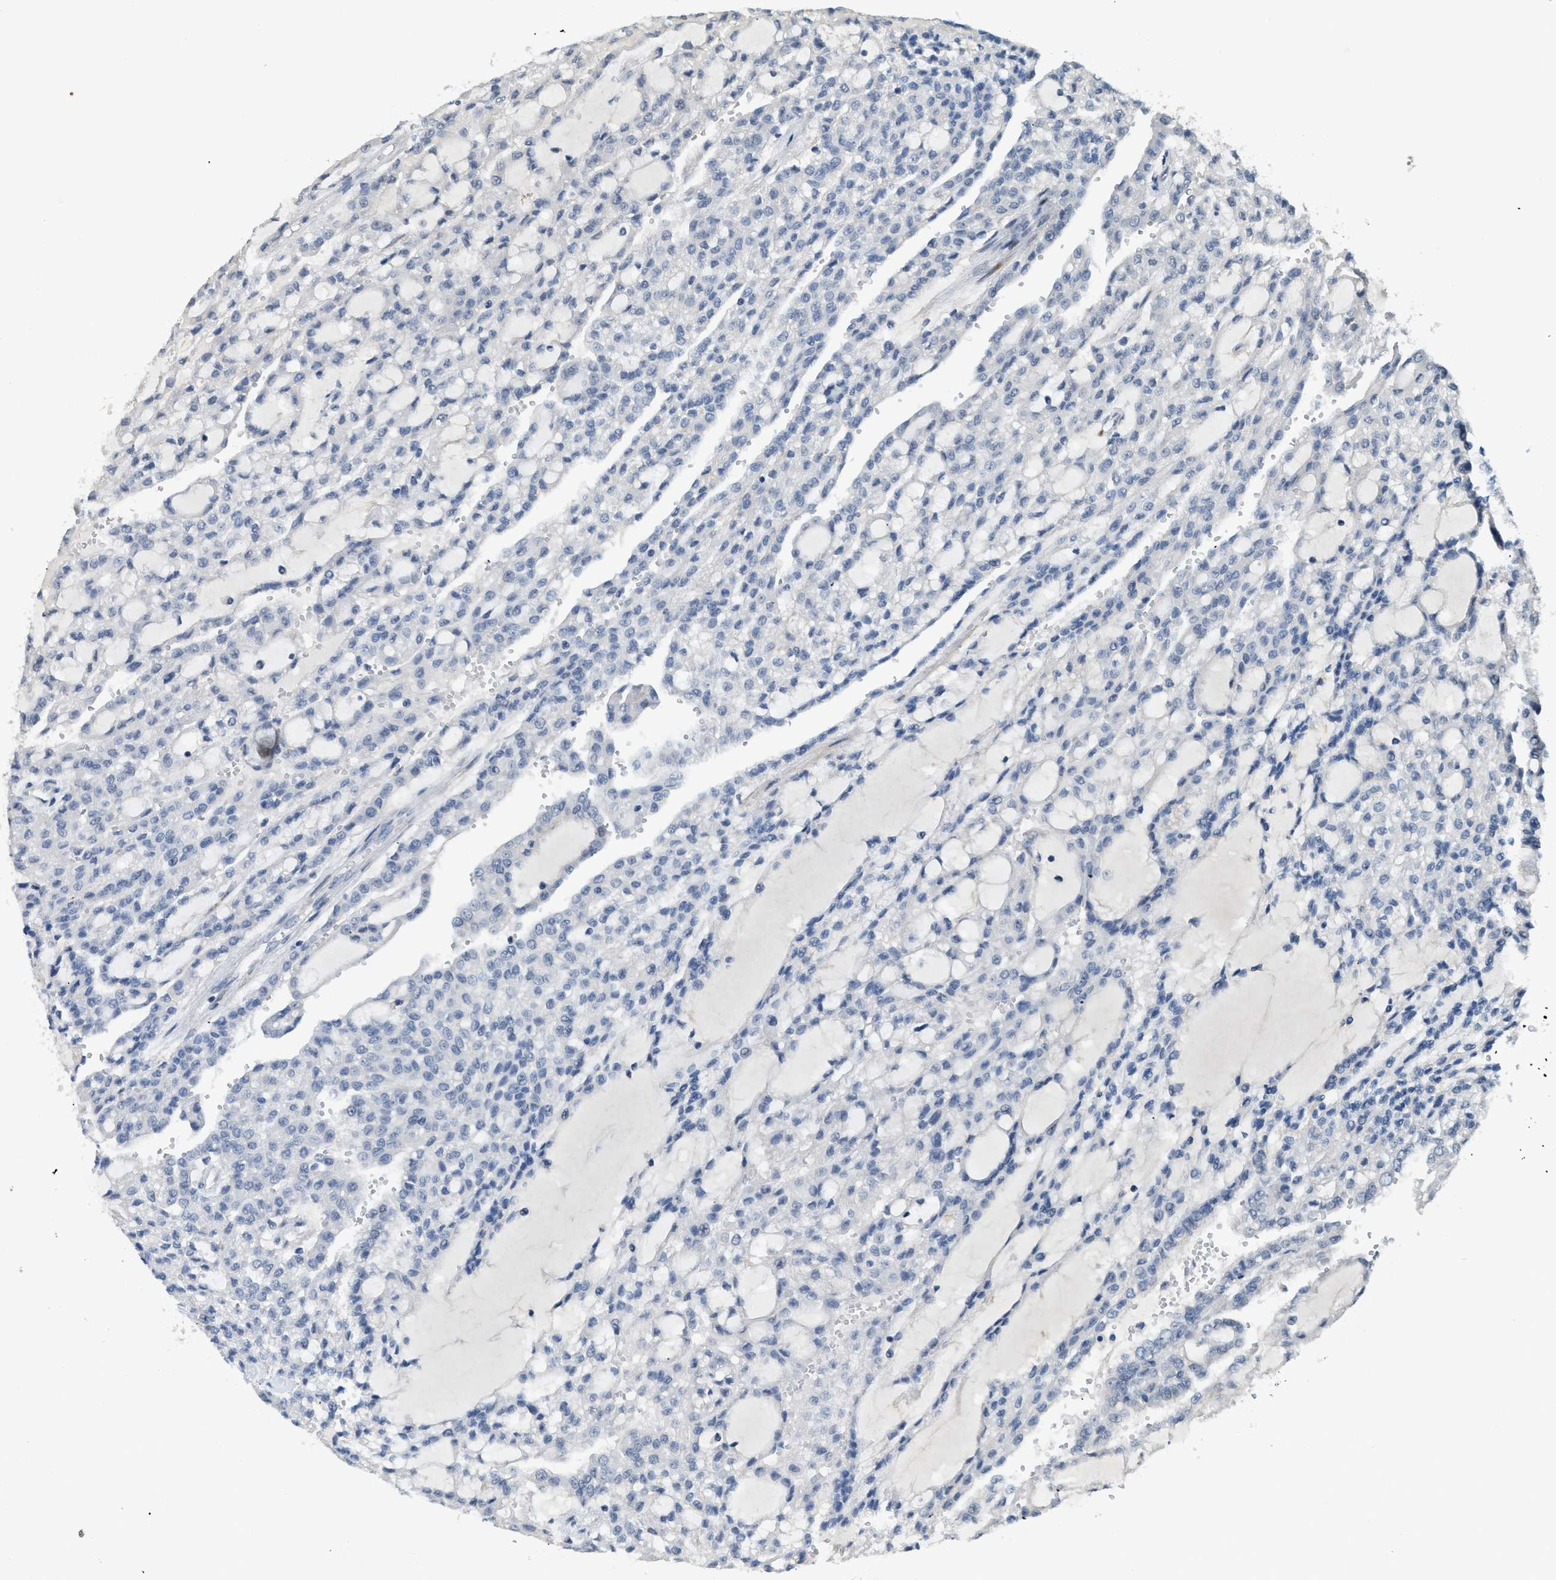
{"staining": {"intensity": "negative", "quantity": "none", "location": "none"}, "tissue": "renal cancer", "cell_type": "Tumor cells", "image_type": "cancer", "snomed": [{"axis": "morphology", "description": "Adenocarcinoma, NOS"}, {"axis": "topography", "description": "Kidney"}], "caption": "IHC micrograph of neoplastic tissue: human adenocarcinoma (renal) stained with DAB demonstrates no significant protein staining in tumor cells. (IHC, brightfield microscopy, high magnification).", "gene": "TMEM154", "patient": {"sex": "male", "age": 63}}